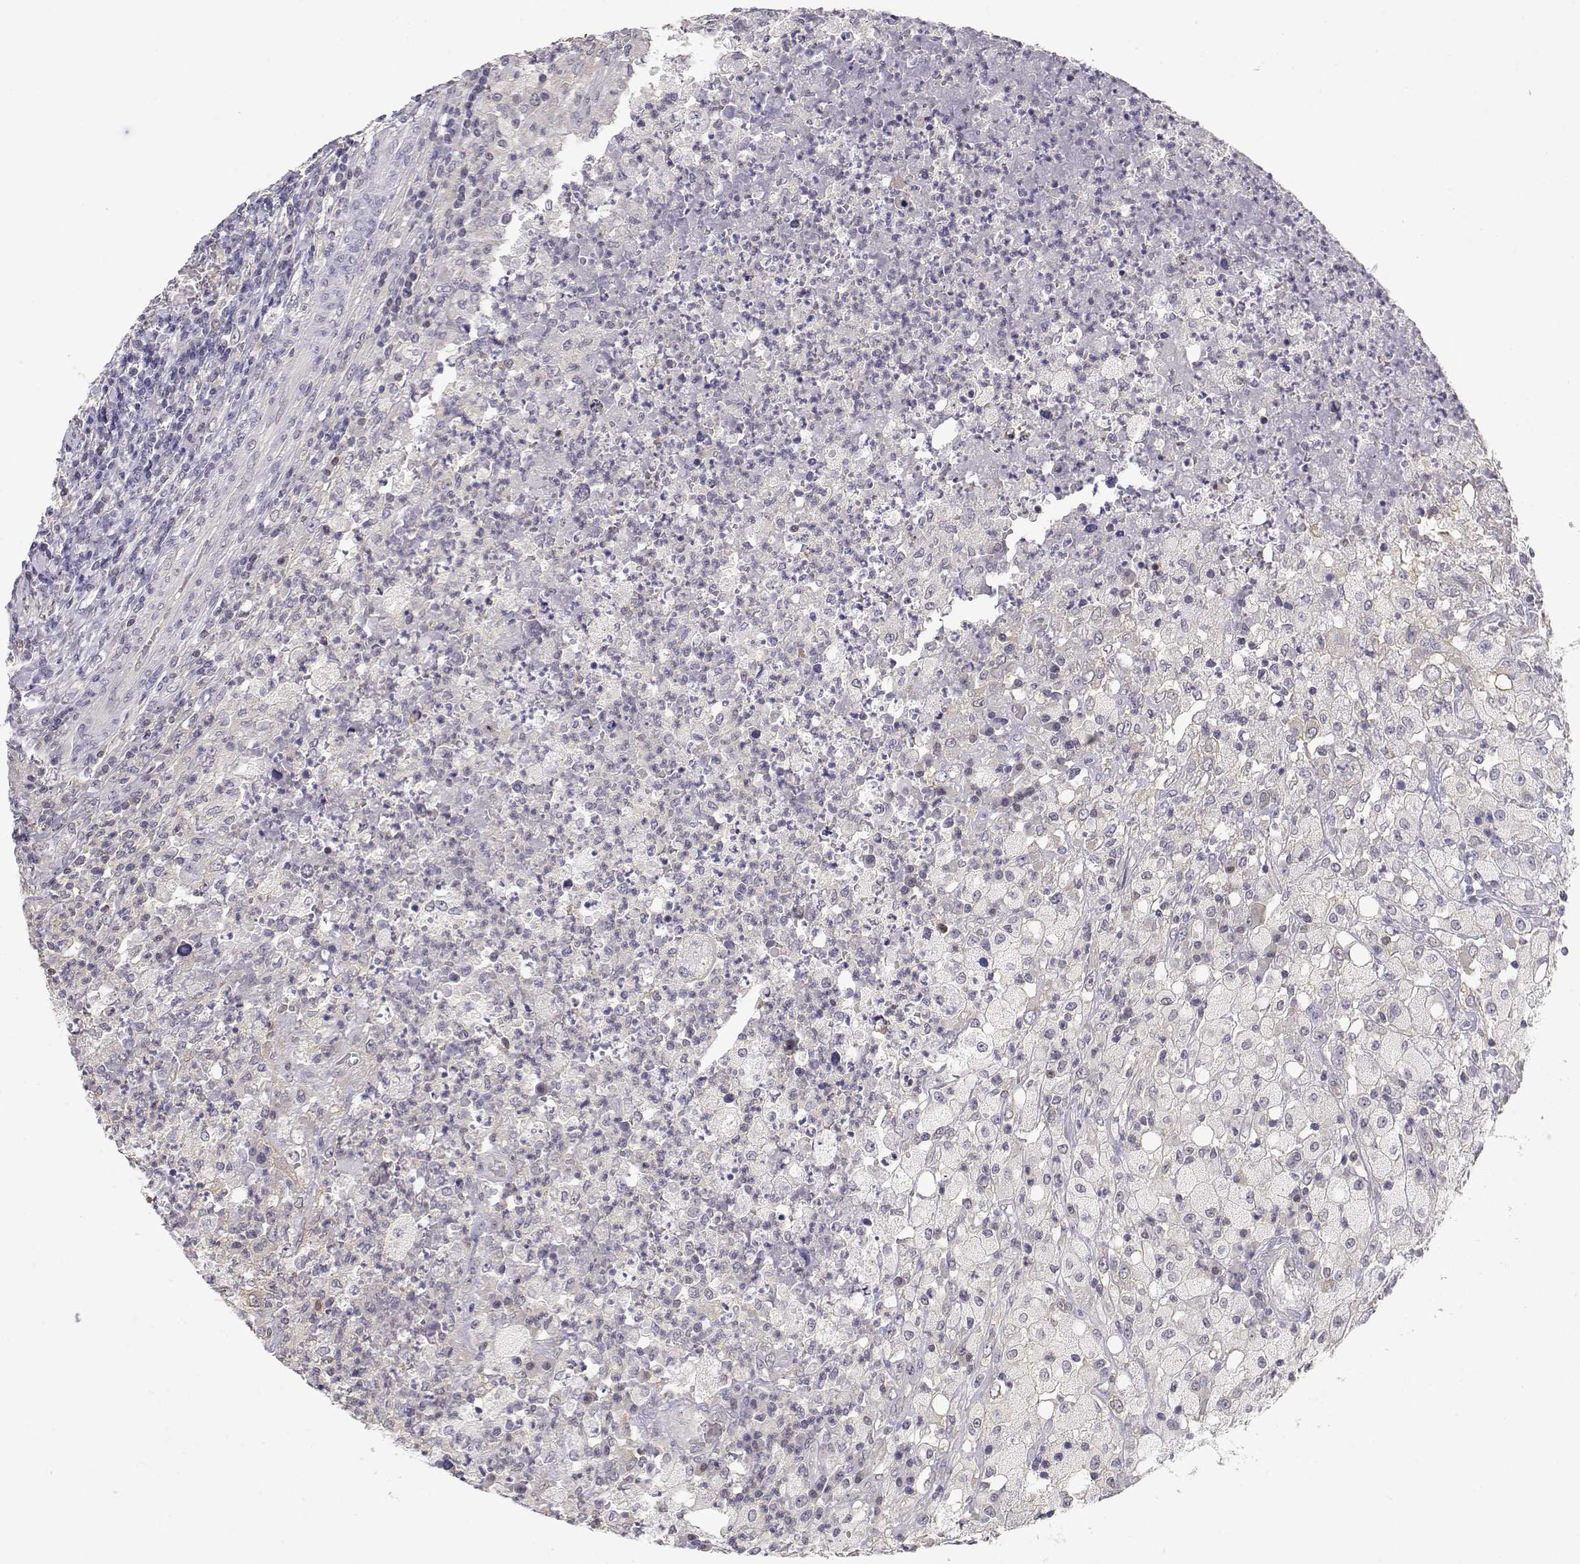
{"staining": {"intensity": "negative", "quantity": "none", "location": "none"}, "tissue": "testis cancer", "cell_type": "Tumor cells", "image_type": "cancer", "snomed": [{"axis": "morphology", "description": "Necrosis, NOS"}, {"axis": "morphology", "description": "Carcinoma, Embryonal, NOS"}, {"axis": "topography", "description": "Testis"}], "caption": "A high-resolution micrograph shows immunohistochemistry staining of embryonal carcinoma (testis), which reveals no significant staining in tumor cells. Nuclei are stained in blue.", "gene": "ADA", "patient": {"sex": "male", "age": 19}}